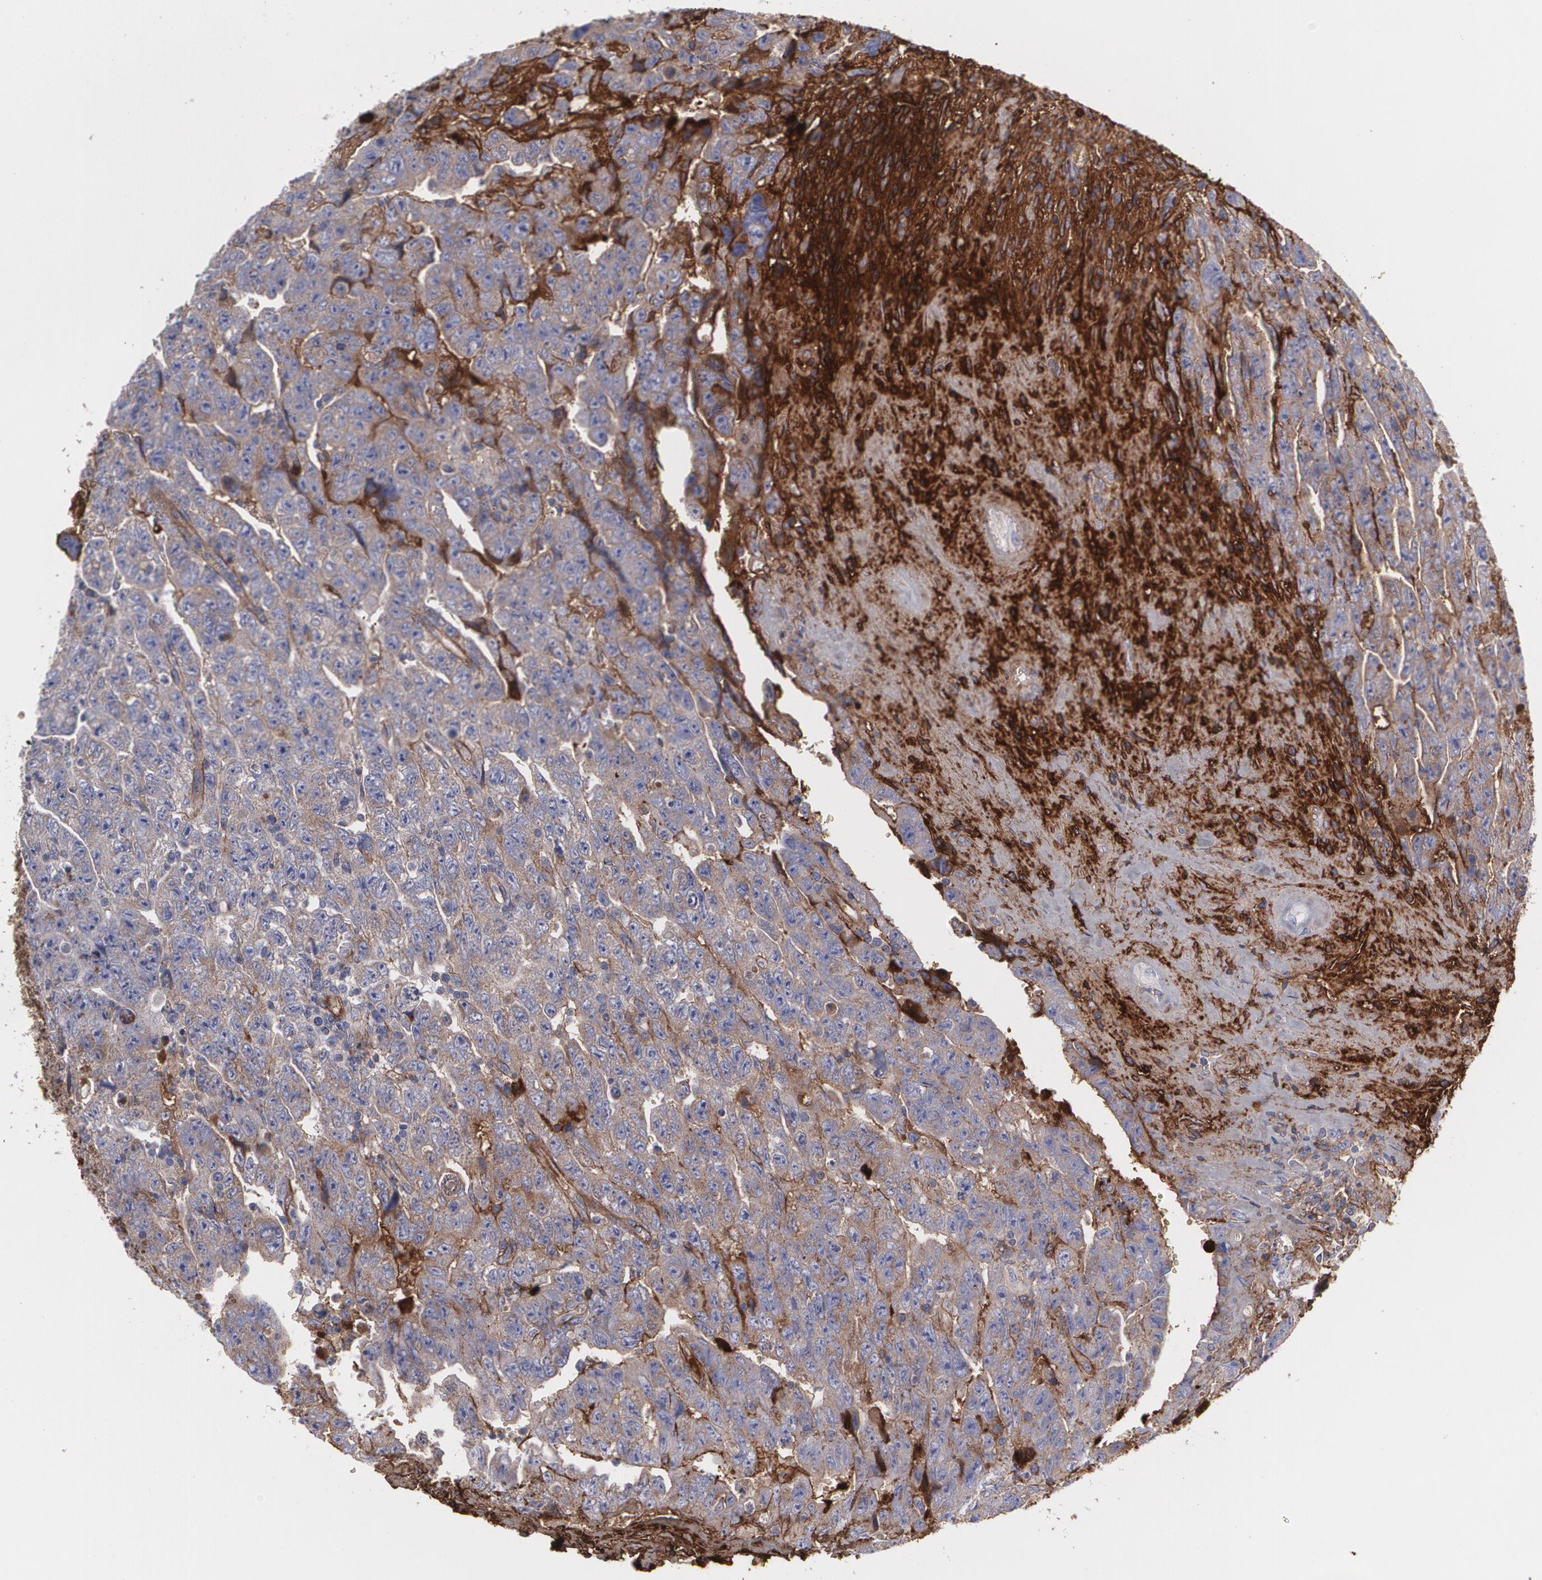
{"staining": {"intensity": "moderate", "quantity": ">75%", "location": "cytoplasmic/membranous"}, "tissue": "testis cancer", "cell_type": "Tumor cells", "image_type": "cancer", "snomed": [{"axis": "morphology", "description": "Seminoma, NOS"}, {"axis": "topography", "description": "Testis"}], "caption": "Testis cancer (seminoma) tissue shows moderate cytoplasmic/membranous positivity in about >75% of tumor cells, visualized by immunohistochemistry.", "gene": "FBLN1", "patient": {"sex": "male", "age": 43}}